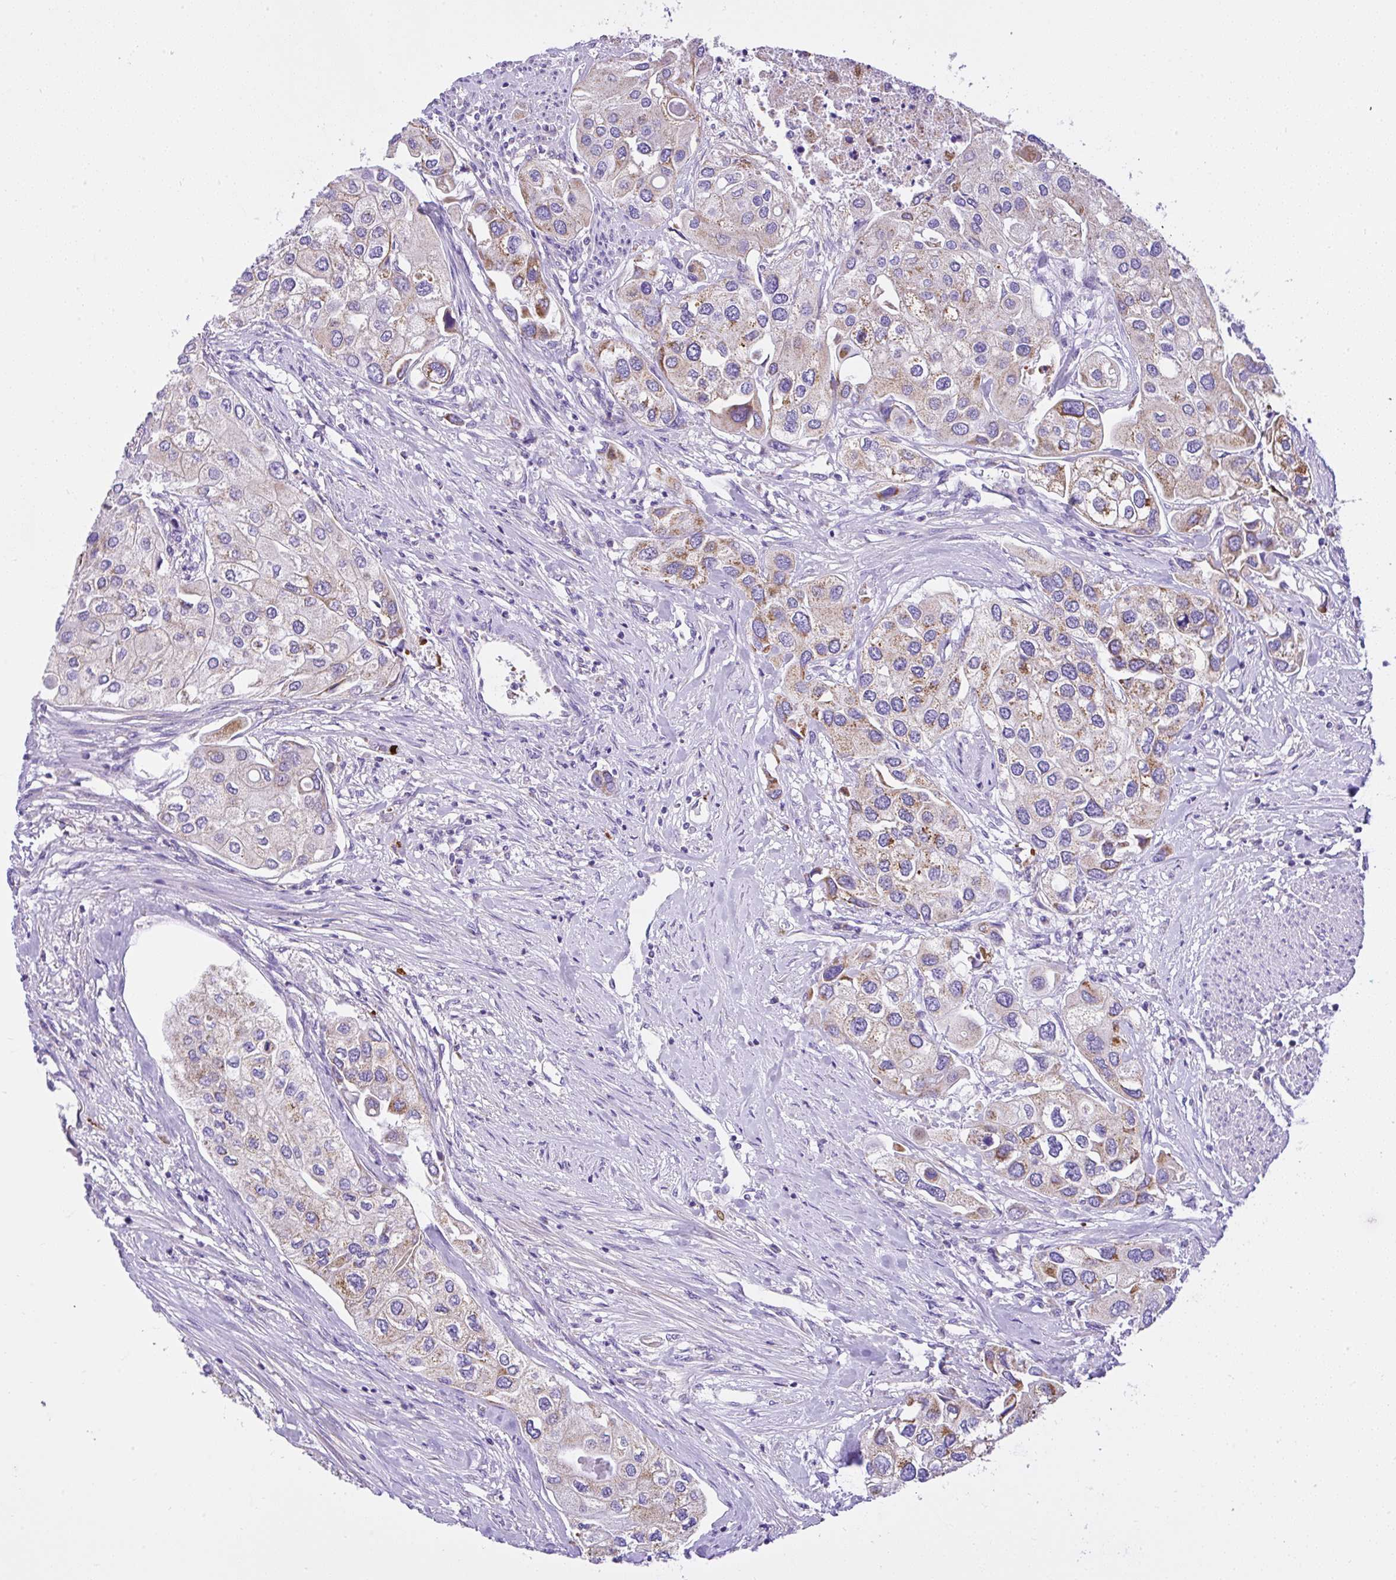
{"staining": {"intensity": "moderate", "quantity": "<25%", "location": "cytoplasmic/membranous"}, "tissue": "urothelial cancer", "cell_type": "Tumor cells", "image_type": "cancer", "snomed": [{"axis": "morphology", "description": "Urothelial carcinoma, High grade"}, {"axis": "topography", "description": "Urinary bladder"}], "caption": "Human urothelial cancer stained for a protein (brown) exhibits moderate cytoplasmic/membranous positive expression in about <25% of tumor cells.", "gene": "SLC13A1", "patient": {"sex": "male", "age": 64}}